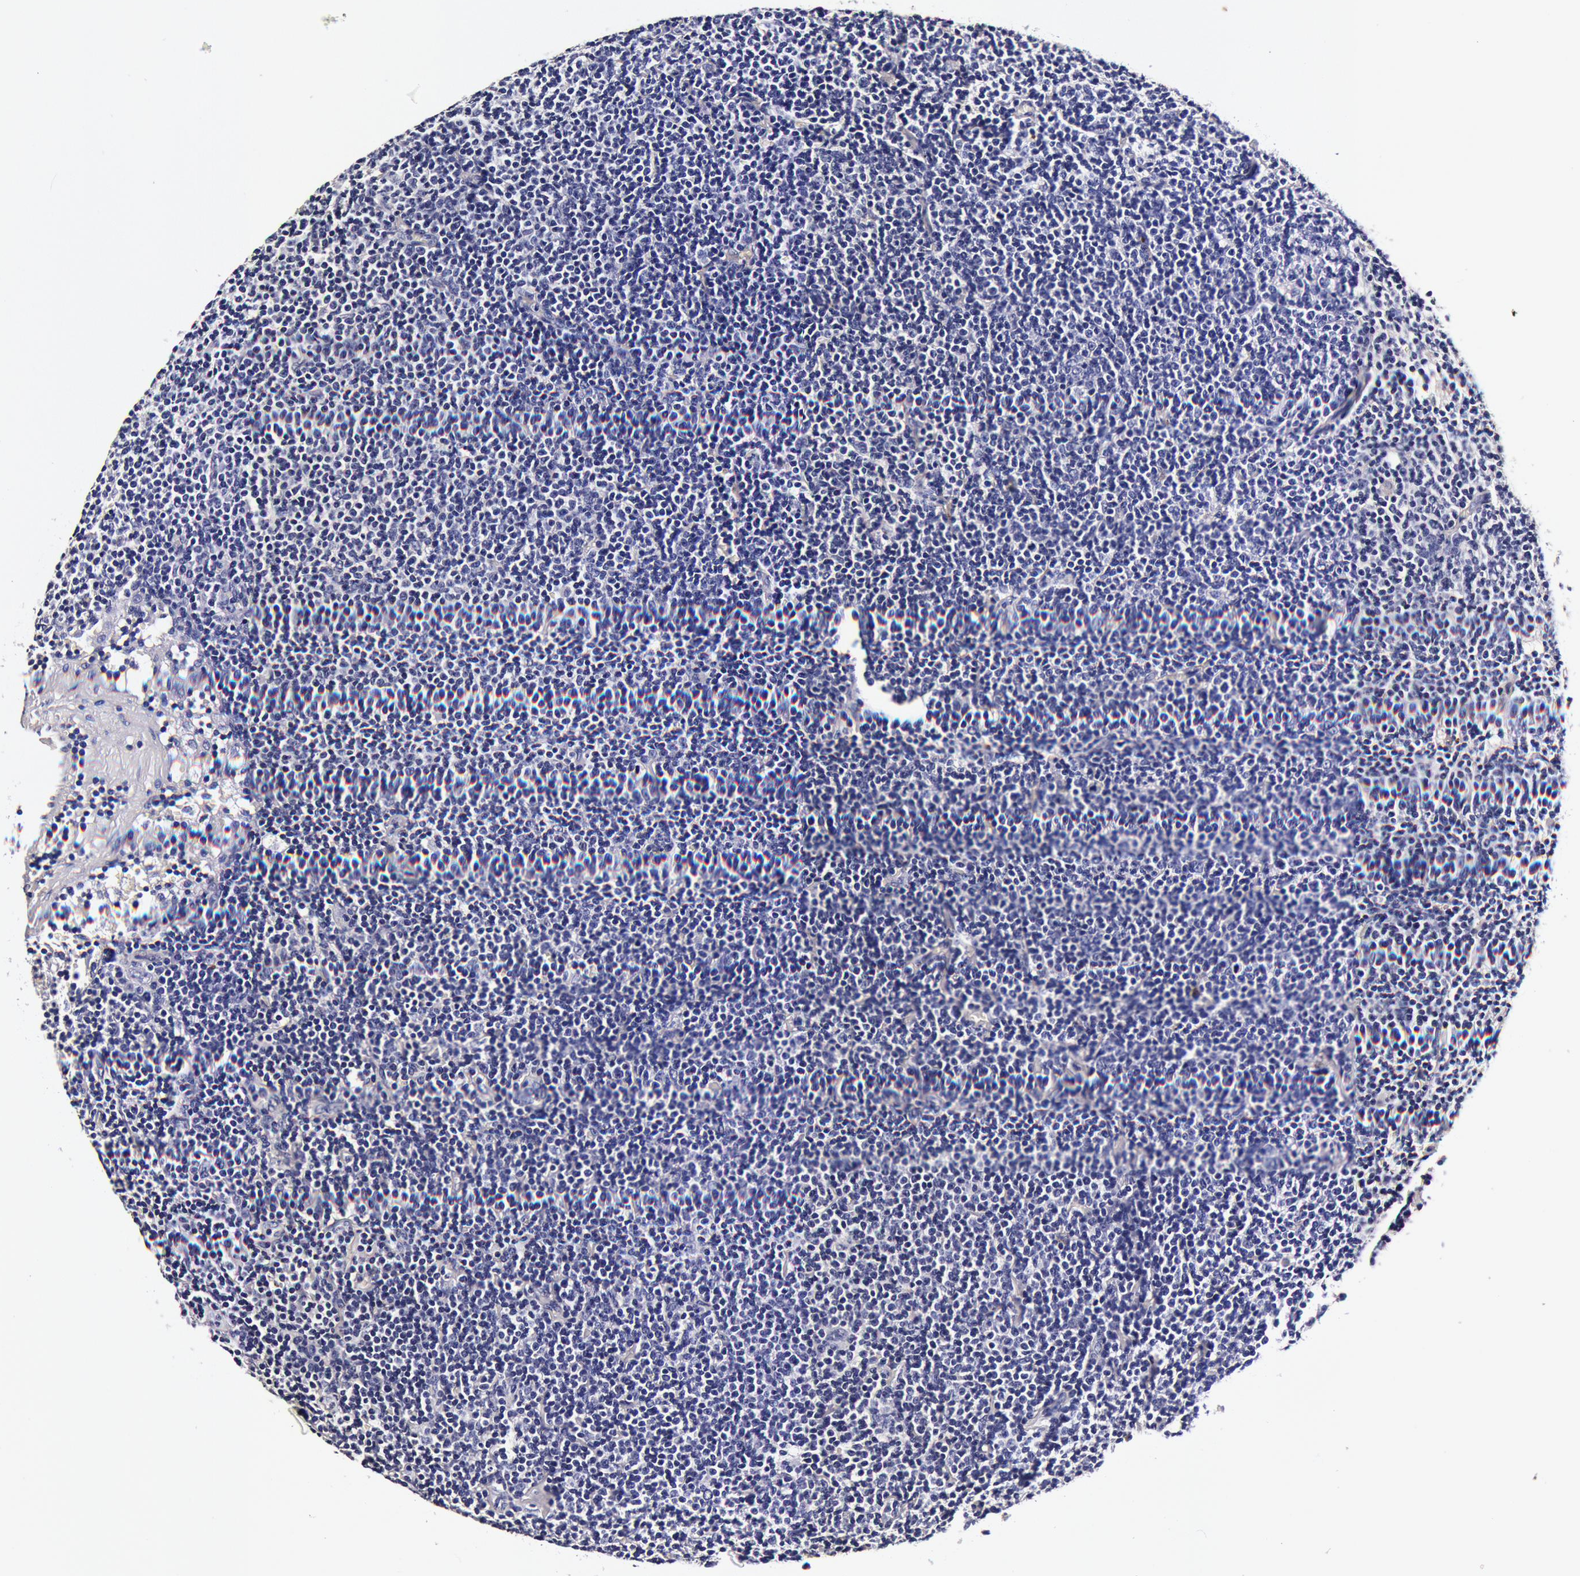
{"staining": {"intensity": "negative", "quantity": "none", "location": "none"}, "tissue": "lymphoma", "cell_type": "Tumor cells", "image_type": "cancer", "snomed": [{"axis": "morphology", "description": "Malignant lymphoma, non-Hodgkin's type, Low grade"}, {"axis": "topography", "description": "Lymph node"}], "caption": "Immunohistochemistry micrograph of neoplastic tissue: human low-grade malignant lymphoma, non-Hodgkin's type stained with DAB exhibits no significant protein expression in tumor cells.", "gene": "CCDC22", "patient": {"sex": "male", "age": 65}}